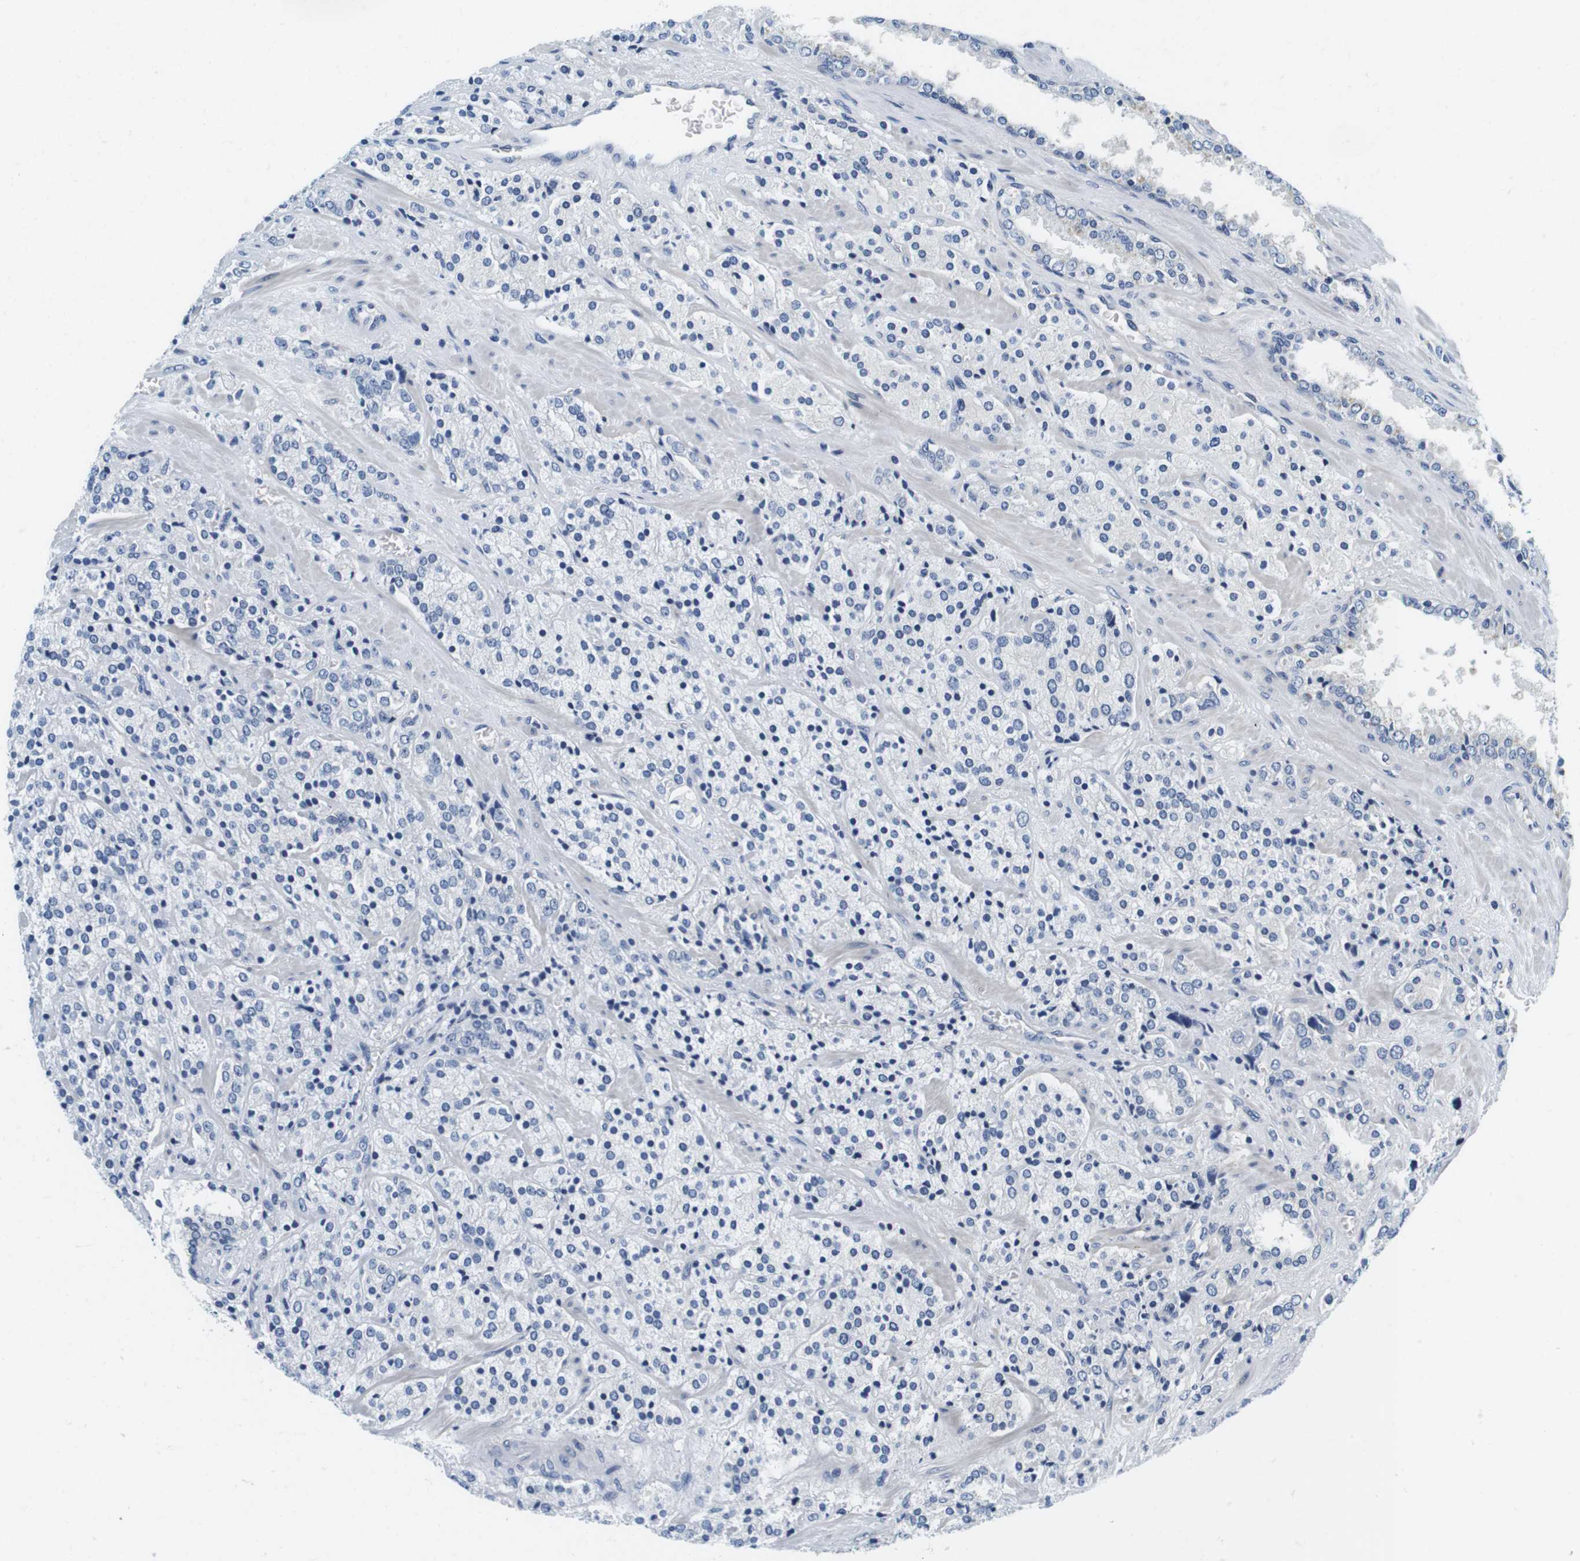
{"staining": {"intensity": "negative", "quantity": "none", "location": "none"}, "tissue": "prostate cancer", "cell_type": "Tumor cells", "image_type": "cancer", "snomed": [{"axis": "morphology", "description": "Adenocarcinoma, High grade"}, {"axis": "topography", "description": "Prostate"}], "caption": "The IHC photomicrograph has no significant expression in tumor cells of prostate cancer tissue. The staining was performed using DAB to visualize the protein expression in brown, while the nuclei were stained in blue with hematoxylin (Magnification: 20x).", "gene": "KCNJ5", "patient": {"sex": "male", "age": 71}}